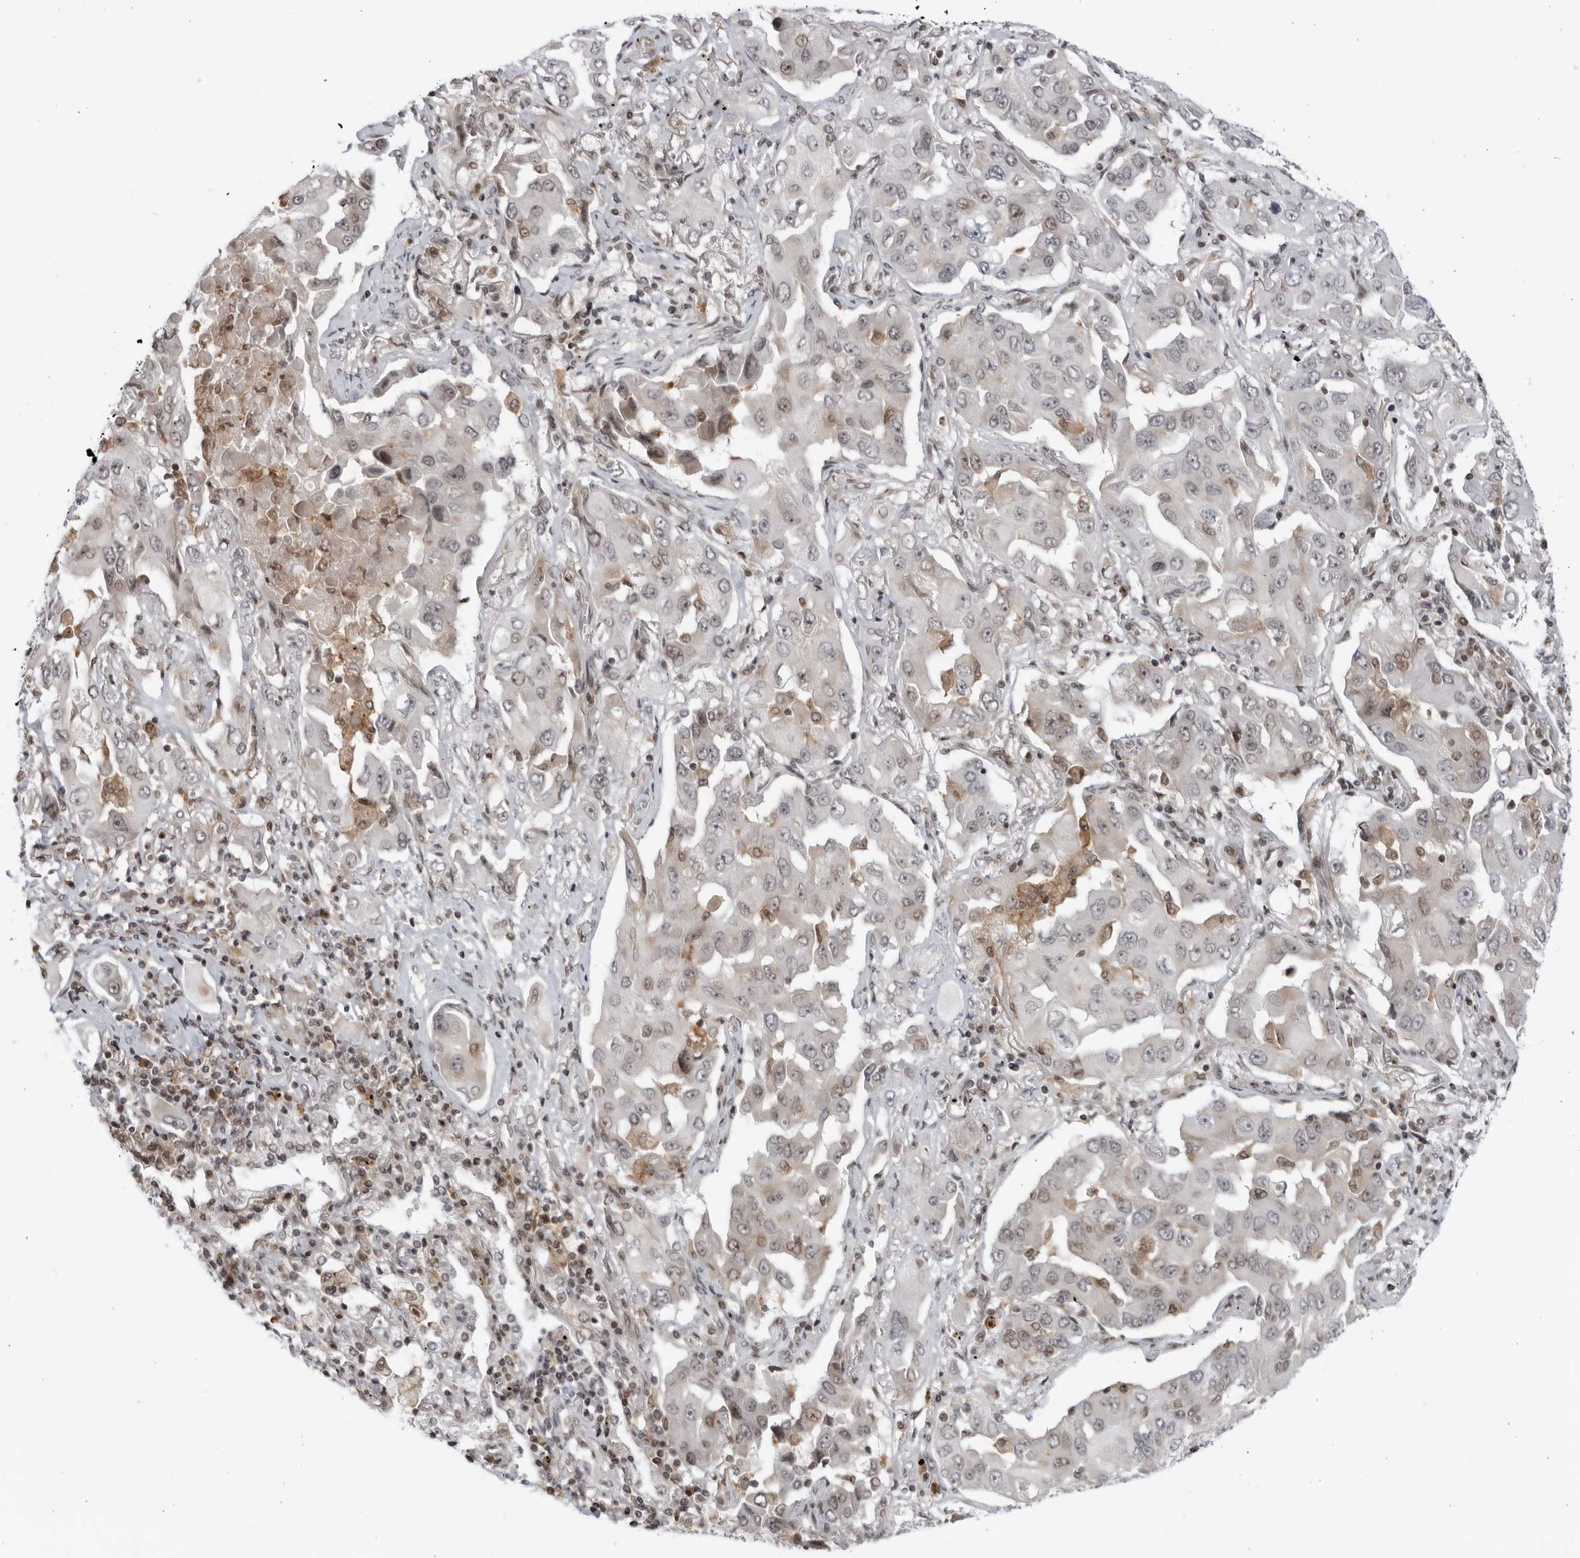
{"staining": {"intensity": "weak", "quantity": "<25%", "location": "cytoplasmic/membranous"}, "tissue": "lung cancer", "cell_type": "Tumor cells", "image_type": "cancer", "snomed": [{"axis": "morphology", "description": "Adenocarcinoma, NOS"}, {"axis": "topography", "description": "Lung"}], "caption": "Tumor cells show no significant positivity in lung cancer. (Brightfield microscopy of DAB (3,3'-diaminobenzidine) IHC at high magnification).", "gene": "DTL", "patient": {"sex": "female", "age": 65}}